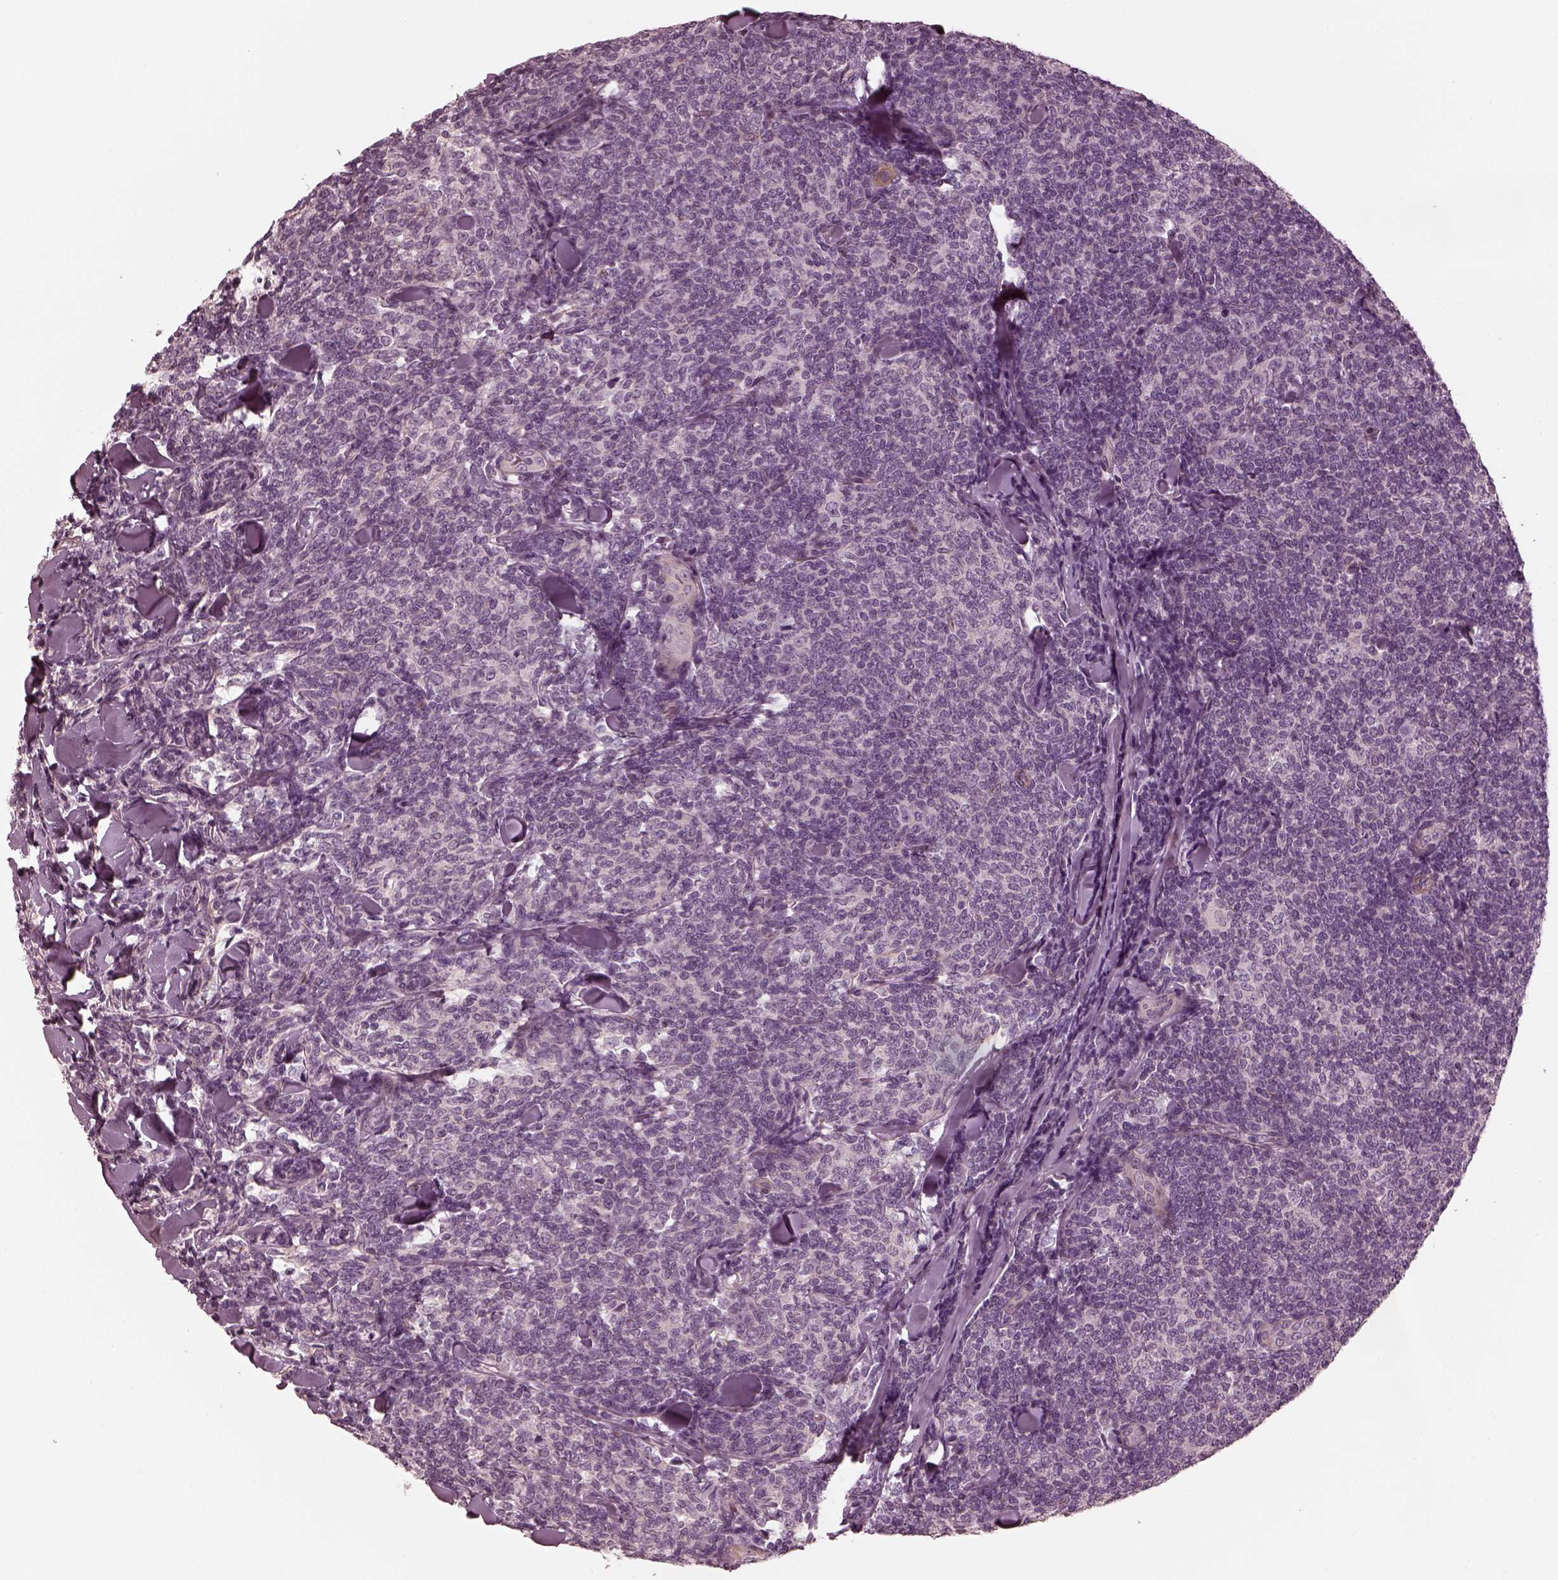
{"staining": {"intensity": "negative", "quantity": "none", "location": "none"}, "tissue": "lymphoma", "cell_type": "Tumor cells", "image_type": "cancer", "snomed": [{"axis": "morphology", "description": "Malignant lymphoma, non-Hodgkin's type, Low grade"}, {"axis": "topography", "description": "Lymph node"}], "caption": "An immunohistochemistry (IHC) micrograph of lymphoma is shown. There is no staining in tumor cells of lymphoma. Nuclei are stained in blue.", "gene": "KIF6", "patient": {"sex": "female", "age": 56}}